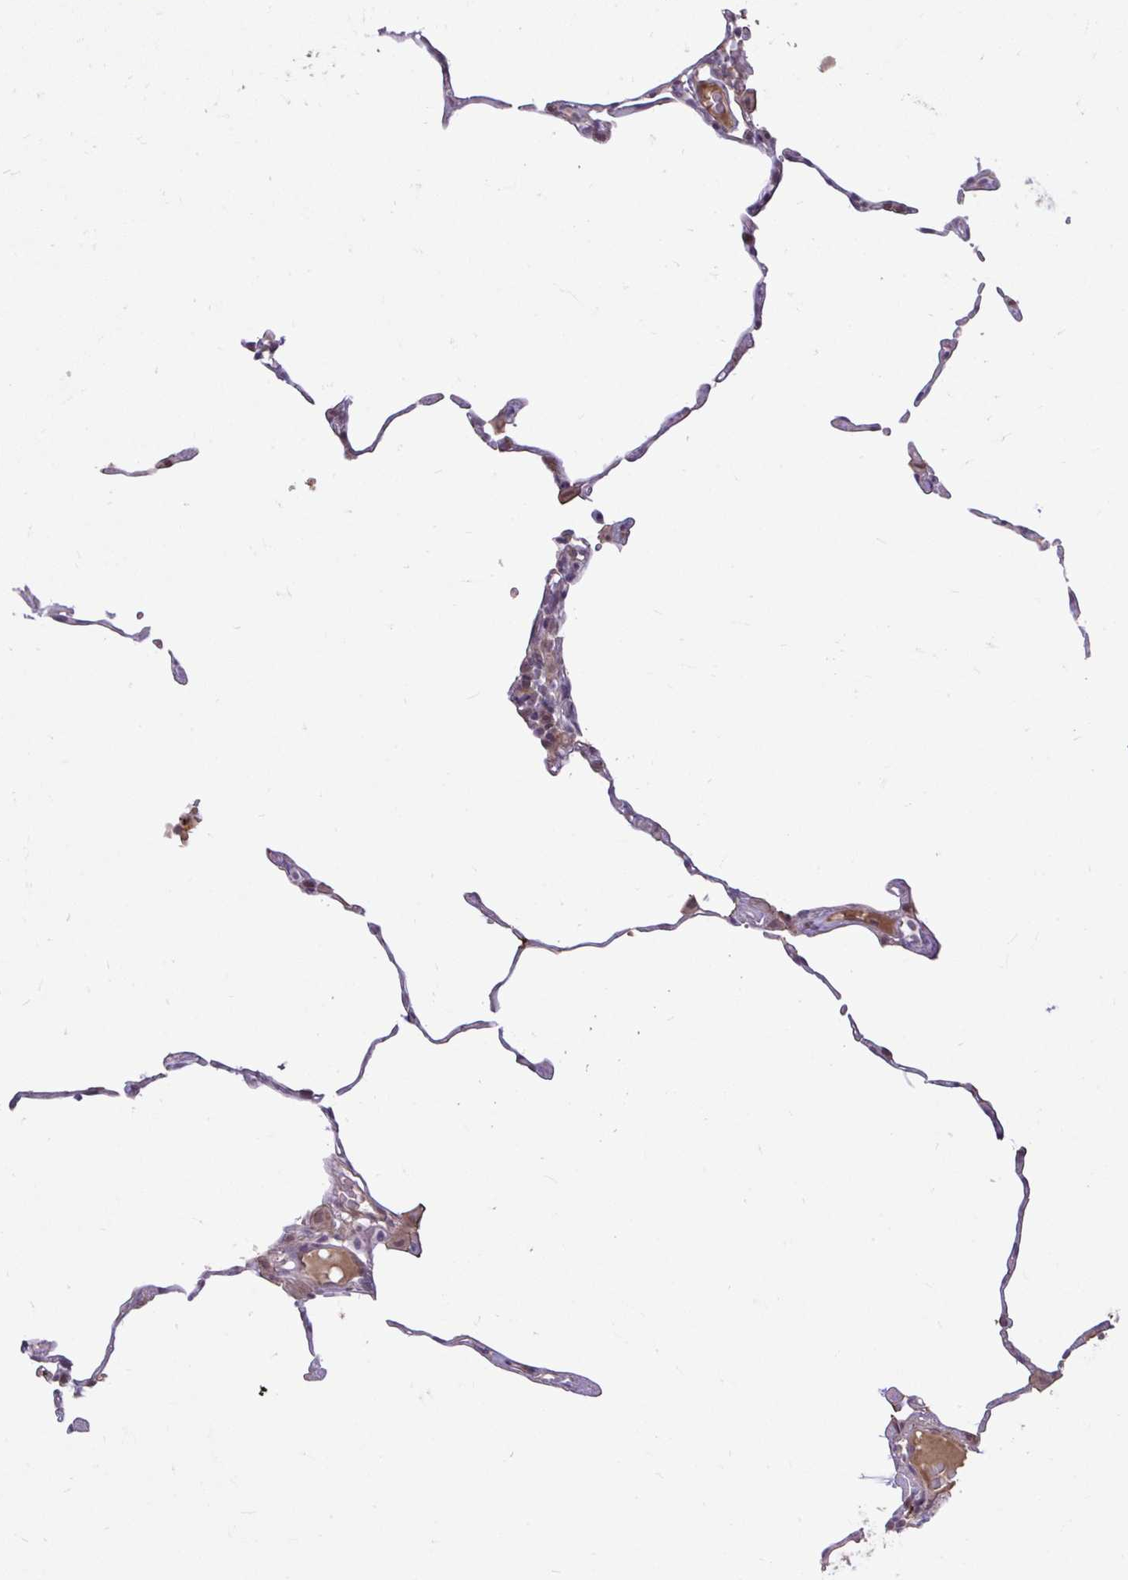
{"staining": {"intensity": "moderate", "quantity": "<25%", "location": "cytoplasmic/membranous"}, "tissue": "lung", "cell_type": "Alveolar cells", "image_type": "normal", "snomed": [{"axis": "morphology", "description": "Normal tissue, NOS"}, {"axis": "topography", "description": "Lung"}], "caption": "Protein analysis of normal lung reveals moderate cytoplasmic/membranous expression in approximately <25% of alveolar cells.", "gene": "ZSCAN9", "patient": {"sex": "female", "age": 57}}